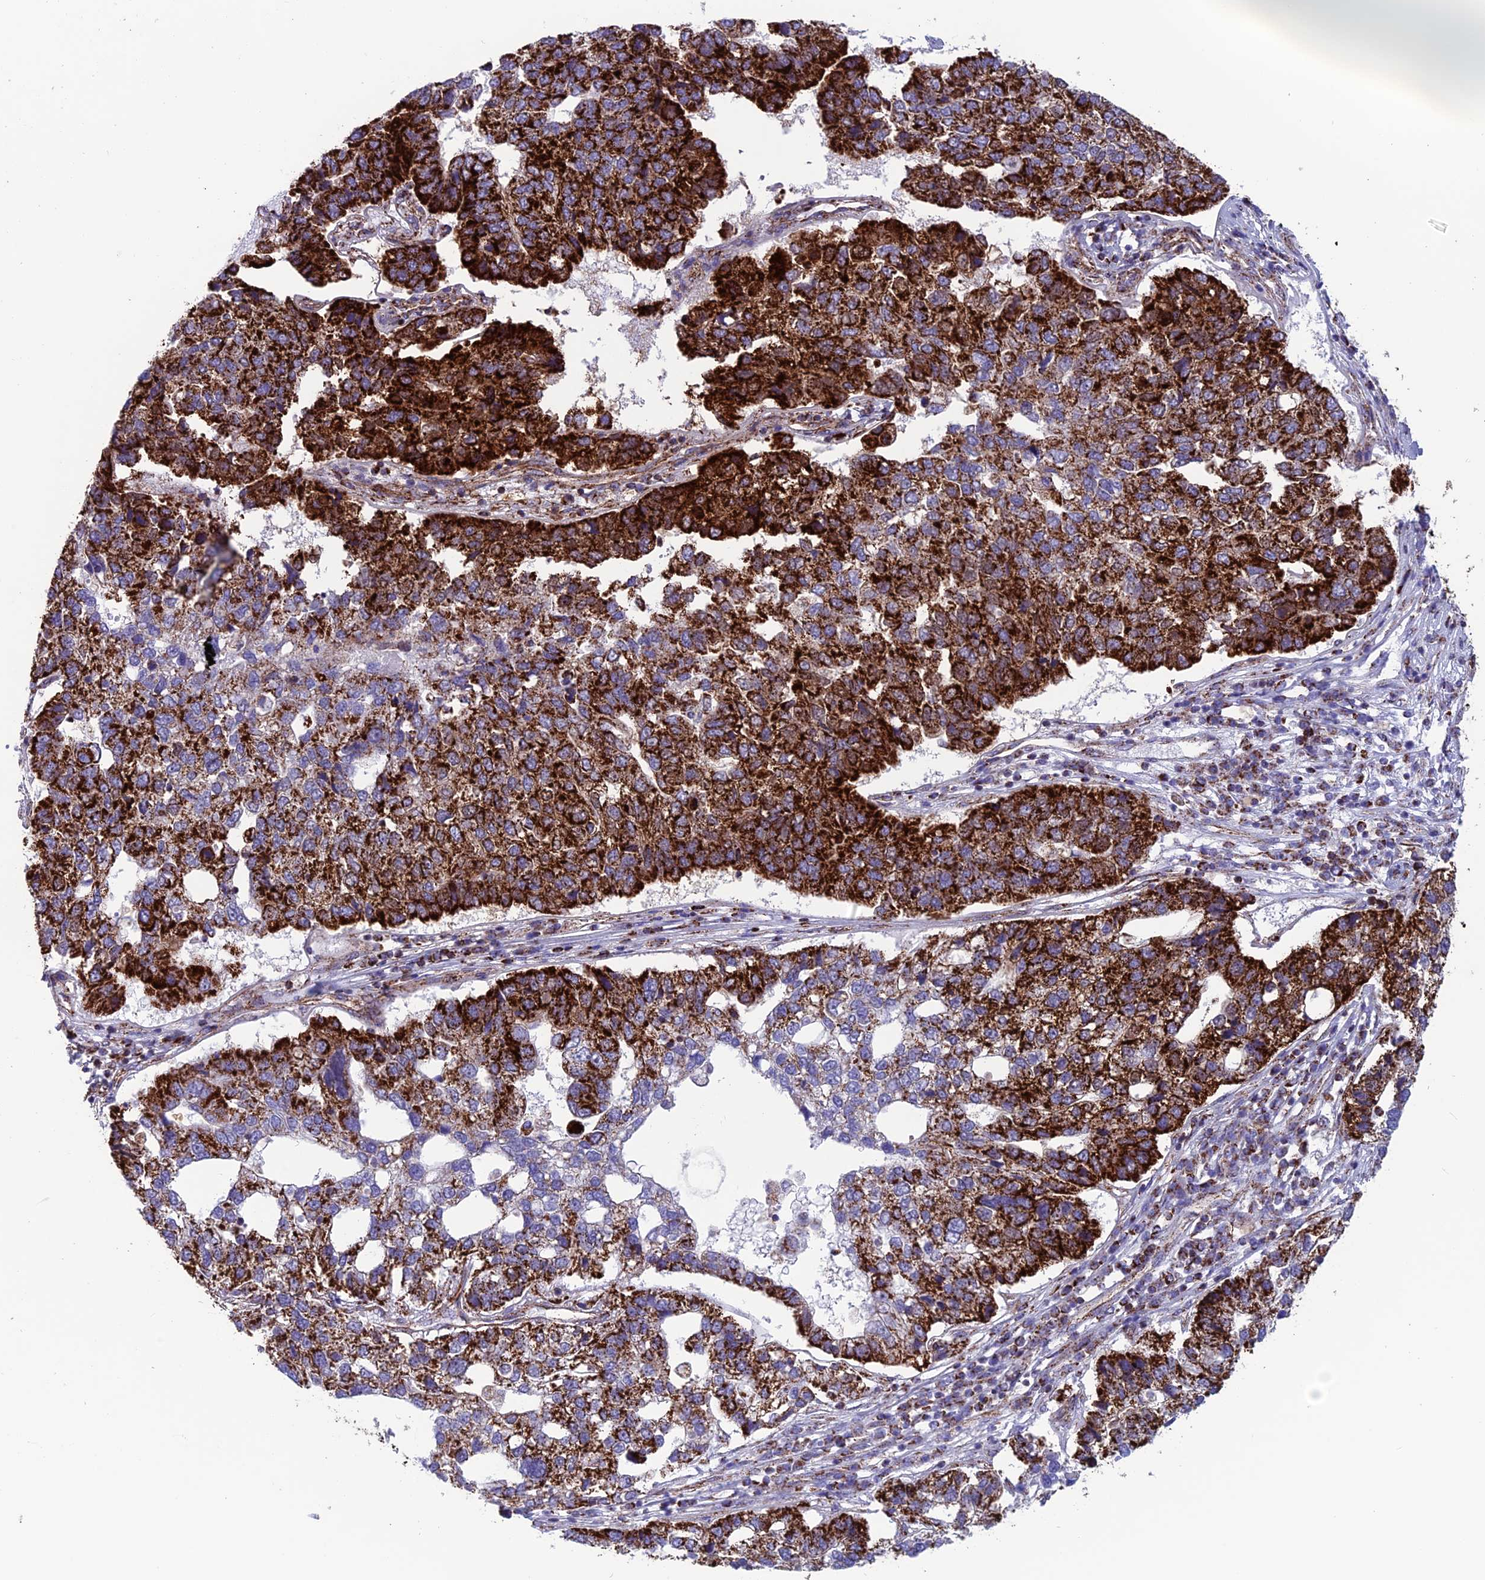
{"staining": {"intensity": "strong", "quantity": ">75%", "location": "cytoplasmic/membranous"}, "tissue": "pancreatic cancer", "cell_type": "Tumor cells", "image_type": "cancer", "snomed": [{"axis": "morphology", "description": "Adenocarcinoma, NOS"}, {"axis": "topography", "description": "Pancreas"}], "caption": "High-magnification brightfield microscopy of pancreatic cancer stained with DAB (brown) and counterstained with hematoxylin (blue). tumor cells exhibit strong cytoplasmic/membranous staining is appreciated in approximately>75% of cells.", "gene": "MRPS18B", "patient": {"sex": "female", "age": 61}}